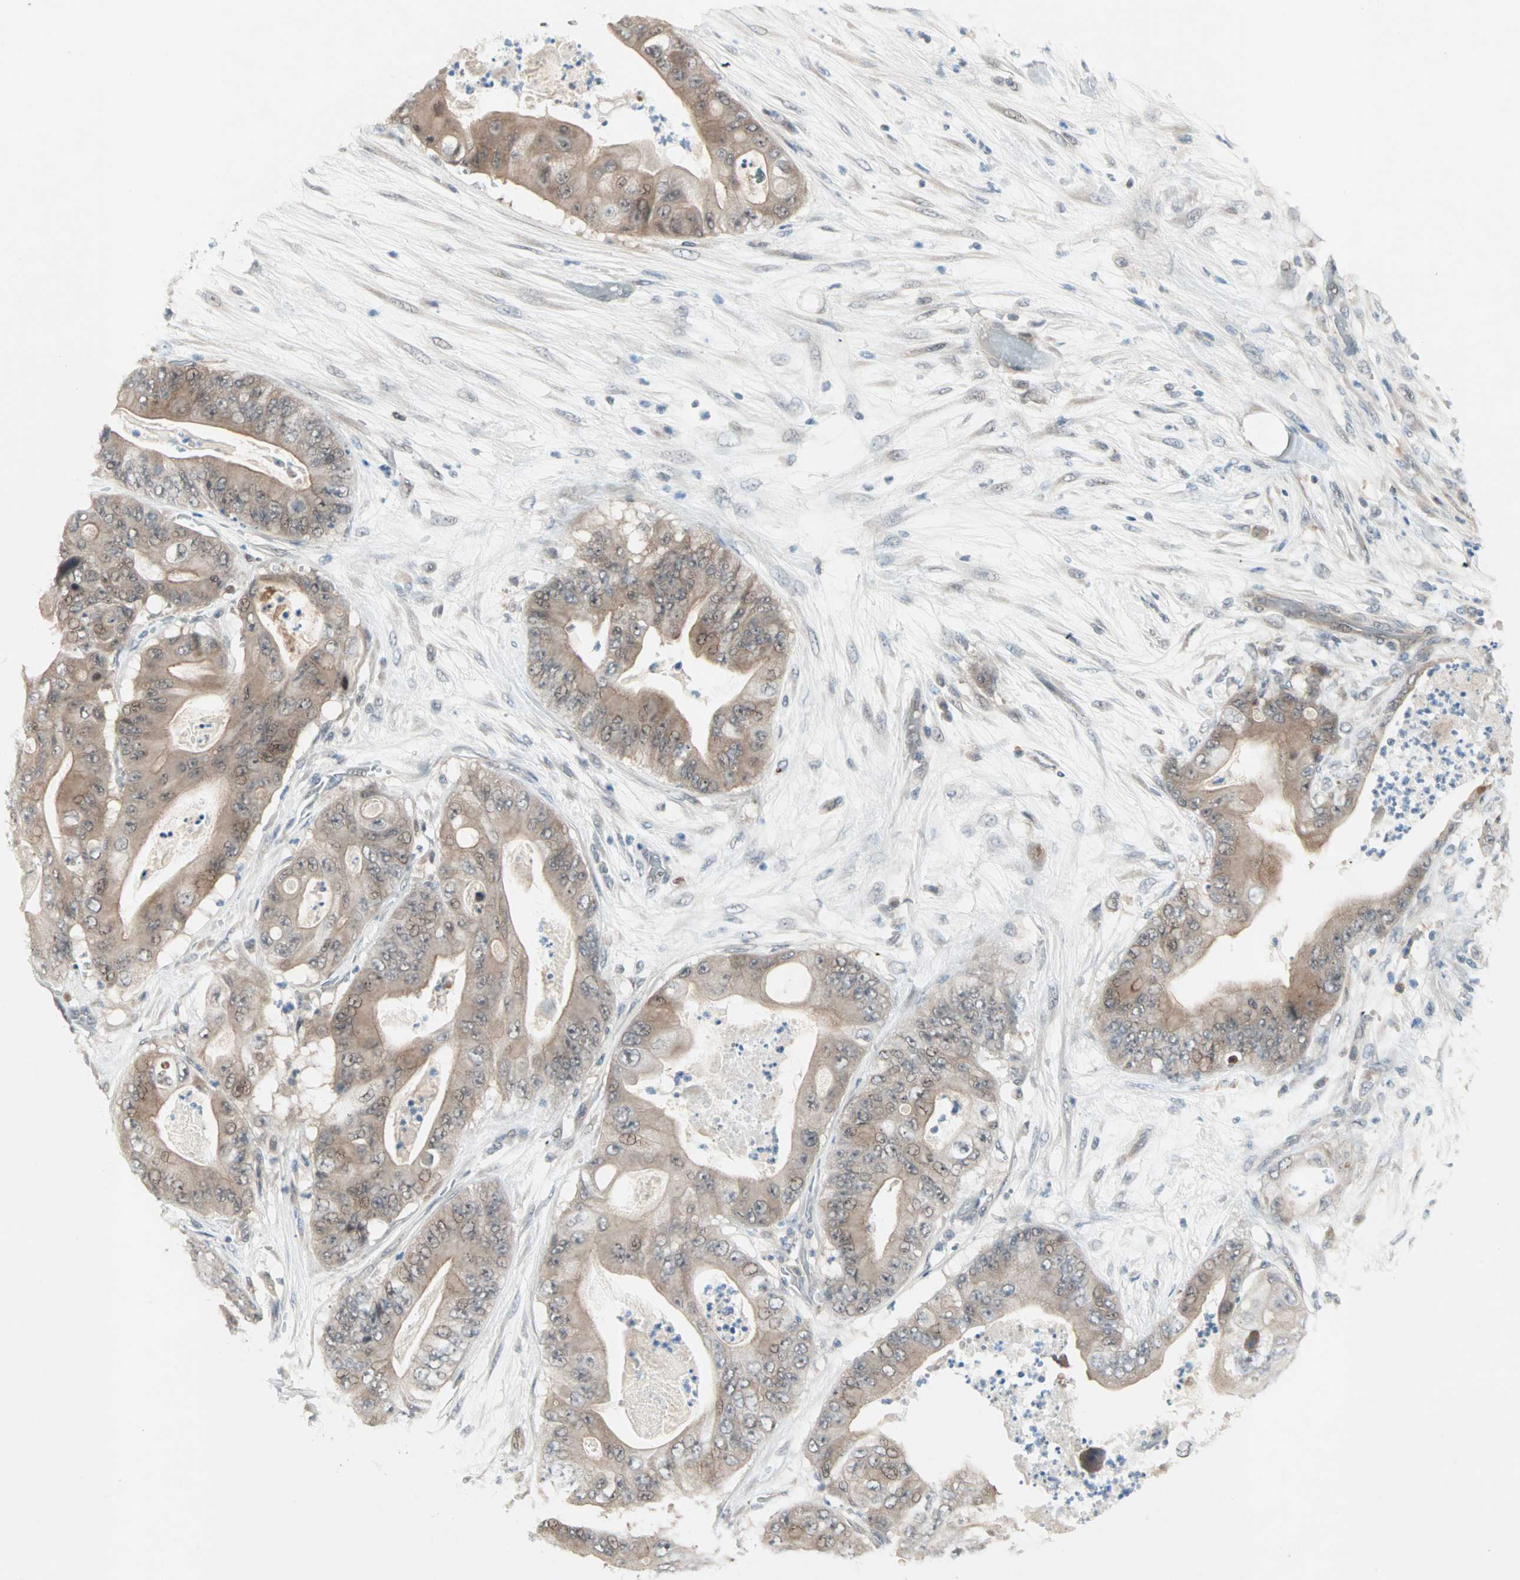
{"staining": {"intensity": "strong", "quantity": "<25%", "location": "cytoplasmic/membranous"}, "tissue": "stomach cancer", "cell_type": "Tumor cells", "image_type": "cancer", "snomed": [{"axis": "morphology", "description": "Adenocarcinoma, NOS"}, {"axis": "topography", "description": "Stomach"}], "caption": "Protein staining of stomach adenocarcinoma tissue reveals strong cytoplasmic/membranous positivity in about <25% of tumor cells.", "gene": "RTL6", "patient": {"sex": "female", "age": 73}}